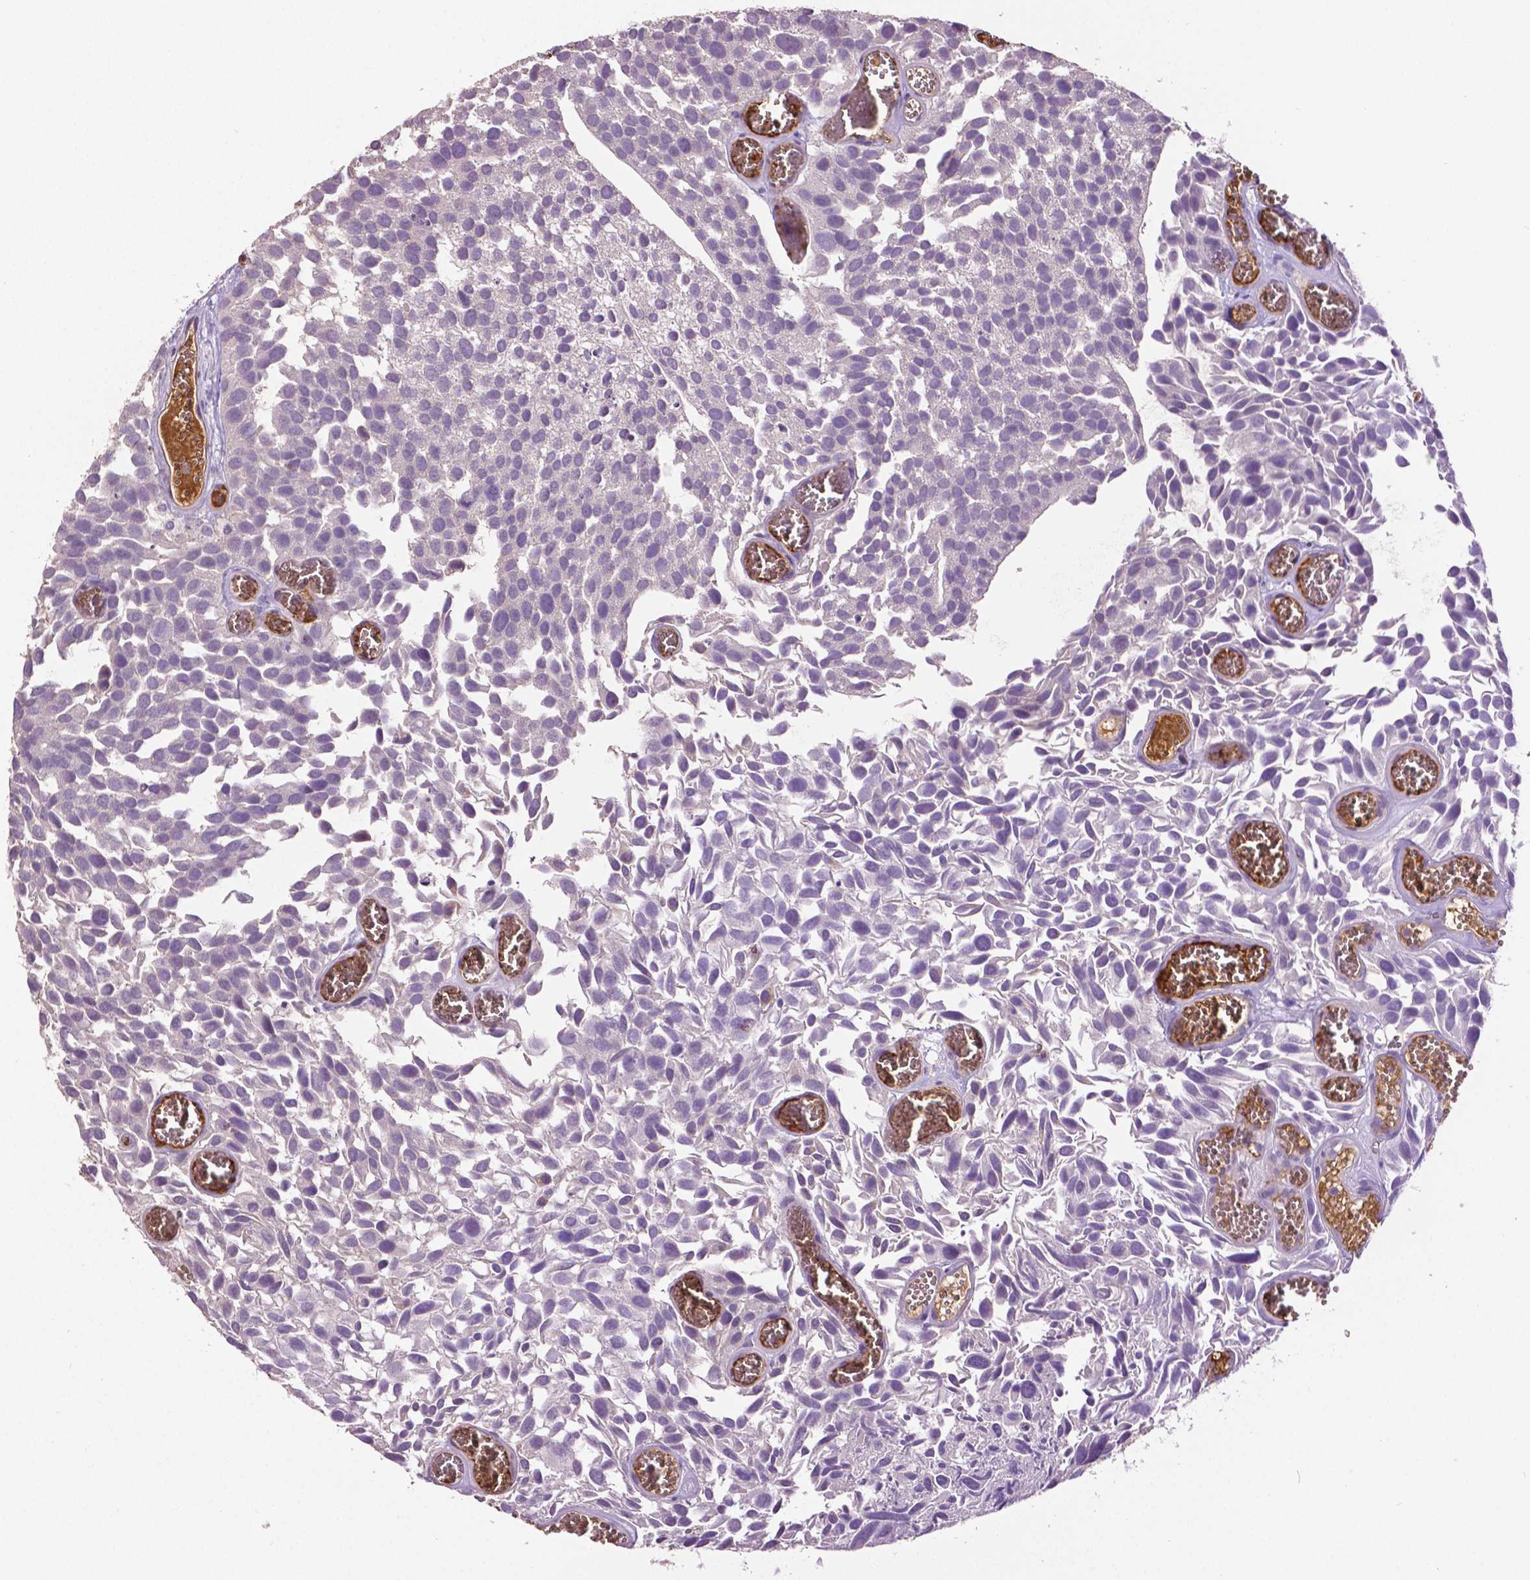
{"staining": {"intensity": "negative", "quantity": "none", "location": "none"}, "tissue": "urothelial cancer", "cell_type": "Tumor cells", "image_type": "cancer", "snomed": [{"axis": "morphology", "description": "Urothelial carcinoma, Low grade"}, {"axis": "topography", "description": "Urinary bladder"}], "caption": "Tumor cells are negative for protein expression in human low-grade urothelial carcinoma.", "gene": "PTPN5", "patient": {"sex": "female", "age": 69}}